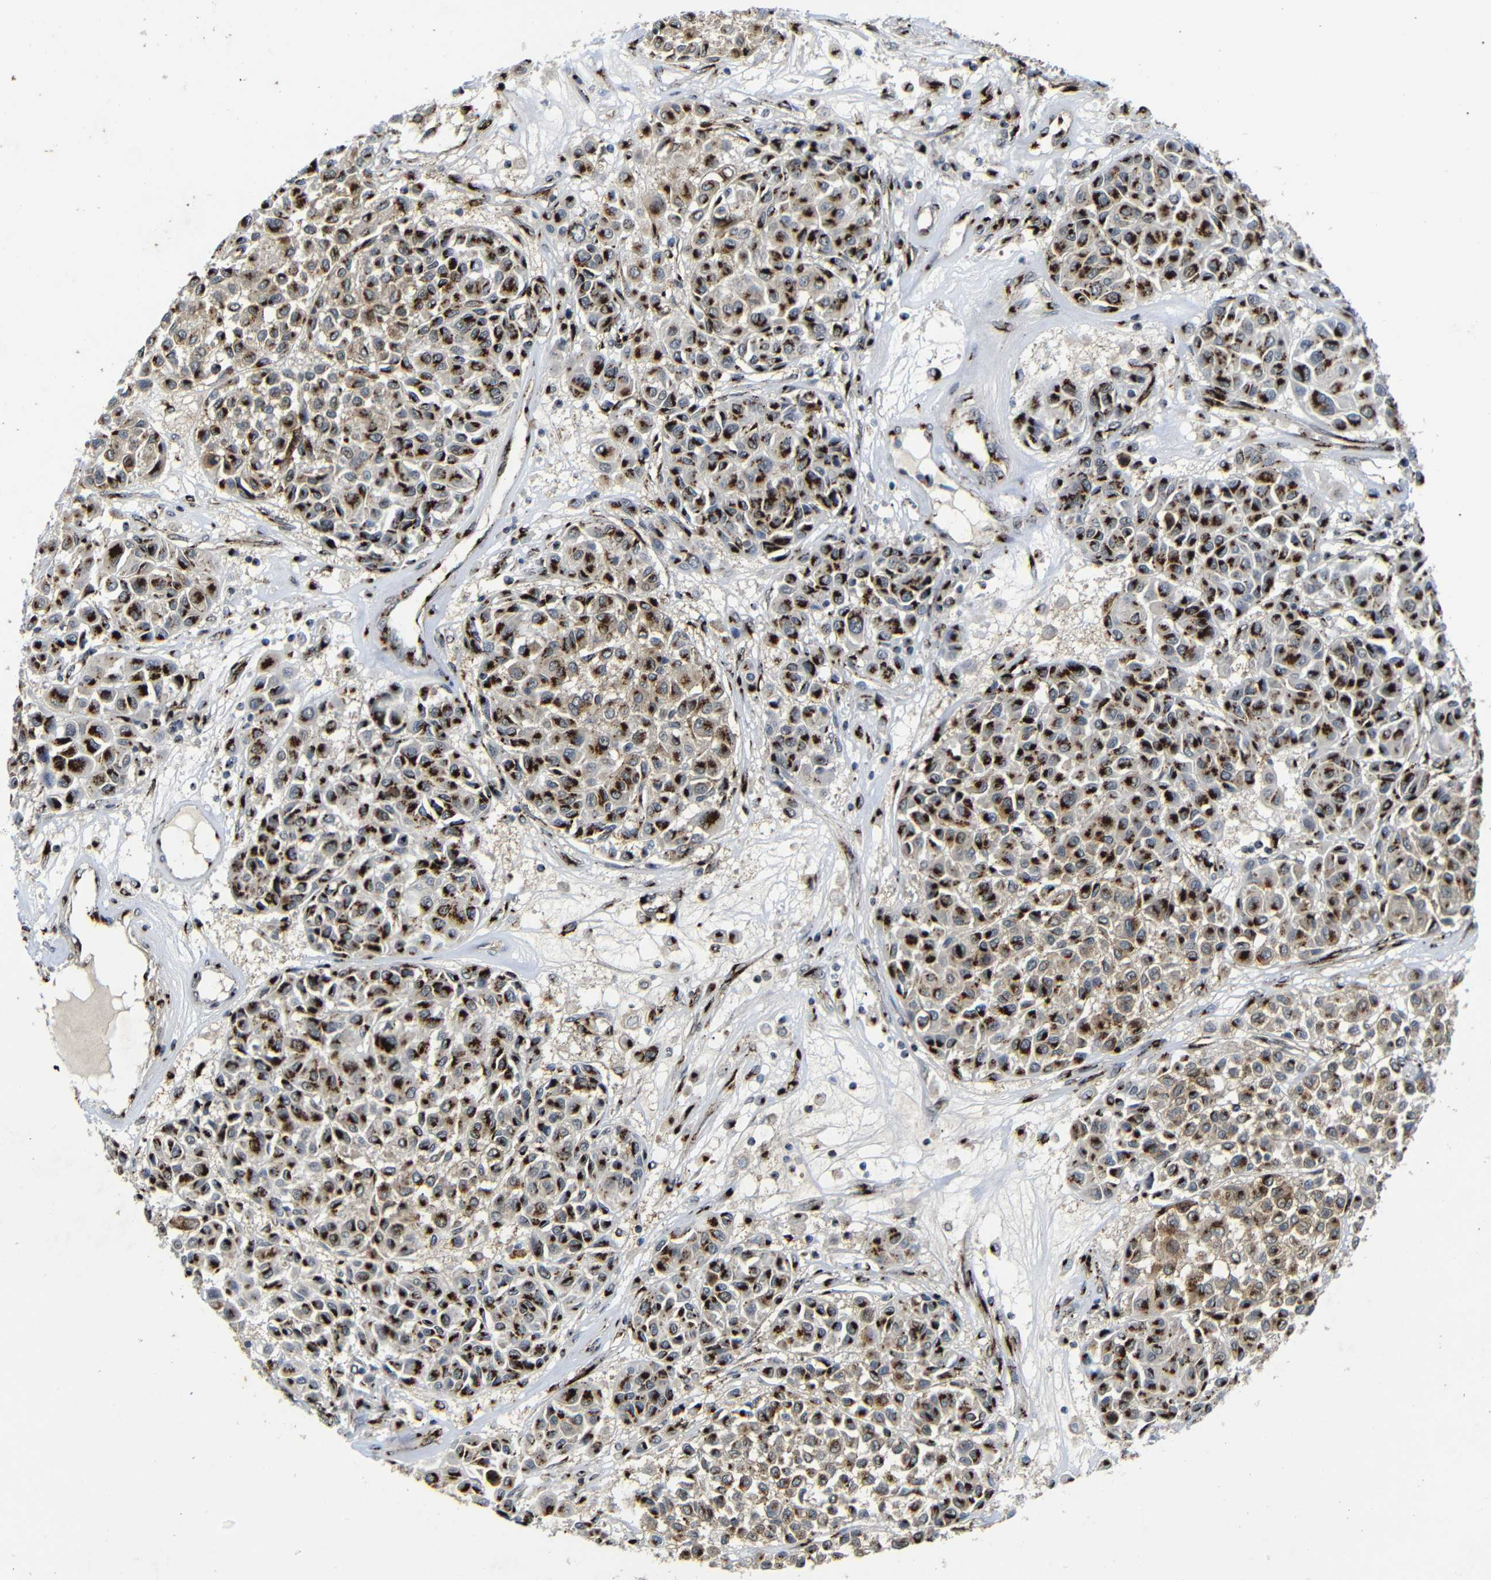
{"staining": {"intensity": "strong", "quantity": ">75%", "location": "cytoplasmic/membranous"}, "tissue": "melanoma", "cell_type": "Tumor cells", "image_type": "cancer", "snomed": [{"axis": "morphology", "description": "Malignant melanoma, Metastatic site"}, {"axis": "topography", "description": "Soft tissue"}], "caption": "Melanoma tissue shows strong cytoplasmic/membranous expression in about >75% of tumor cells (brown staining indicates protein expression, while blue staining denotes nuclei).", "gene": "TGOLN2", "patient": {"sex": "male", "age": 41}}